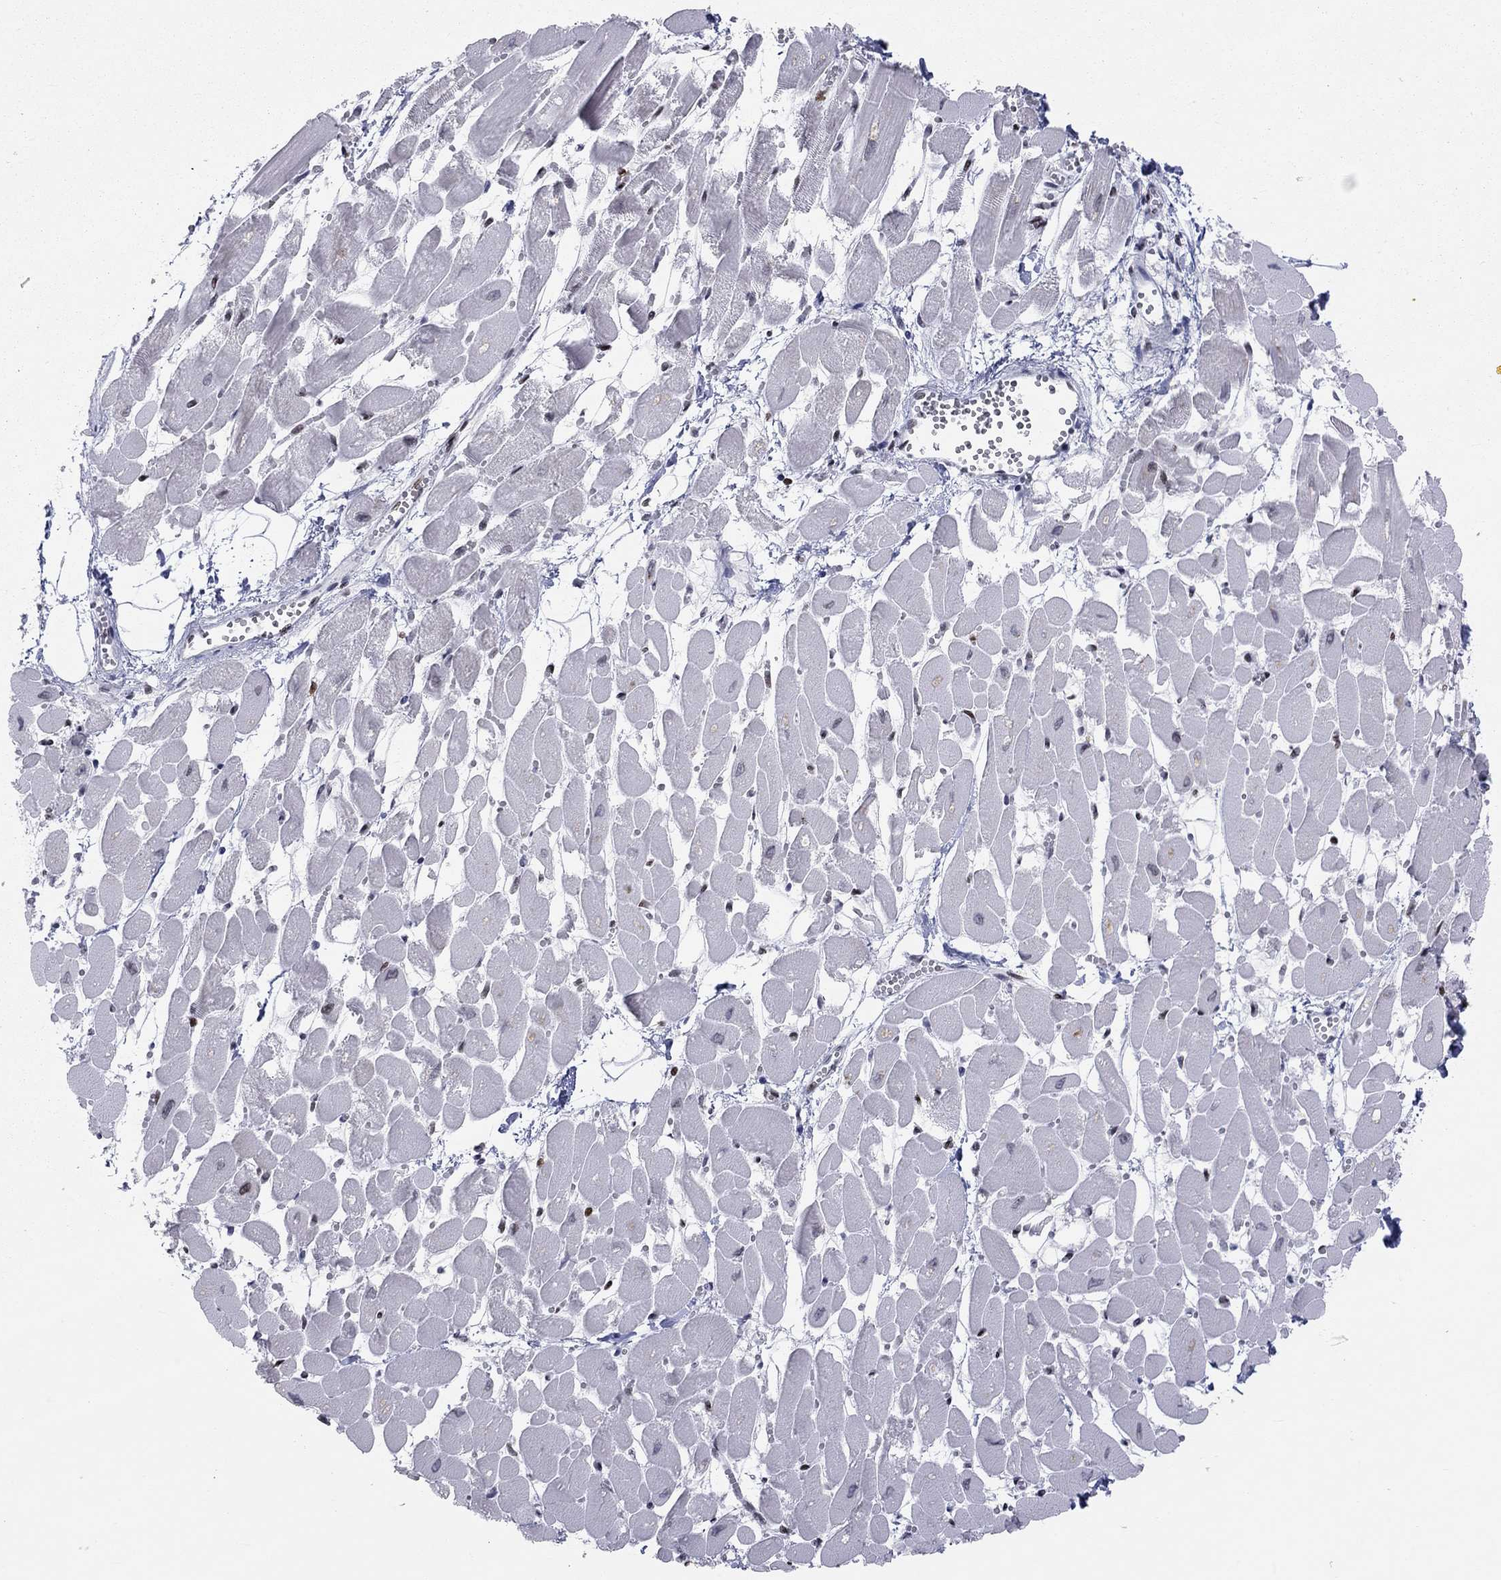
{"staining": {"intensity": "moderate", "quantity": "<25%", "location": "nuclear"}, "tissue": "heart muscle", "cell_type": "Cardiomyocytes", "image_type": "normal", "snomed": [{"axis": "morphology", "description": "Normal tissue, NOS"}, {"axis": "topography", "description": "Heart"}], "caption": "This image displays immunohistochemistry staining of unremarkable human heart muscle, with low moderate nuclear positivity in approximately <25% of cardiomyocytes.", "gene": "H2AX", "patient": {"sex": "female", "age": 52}}